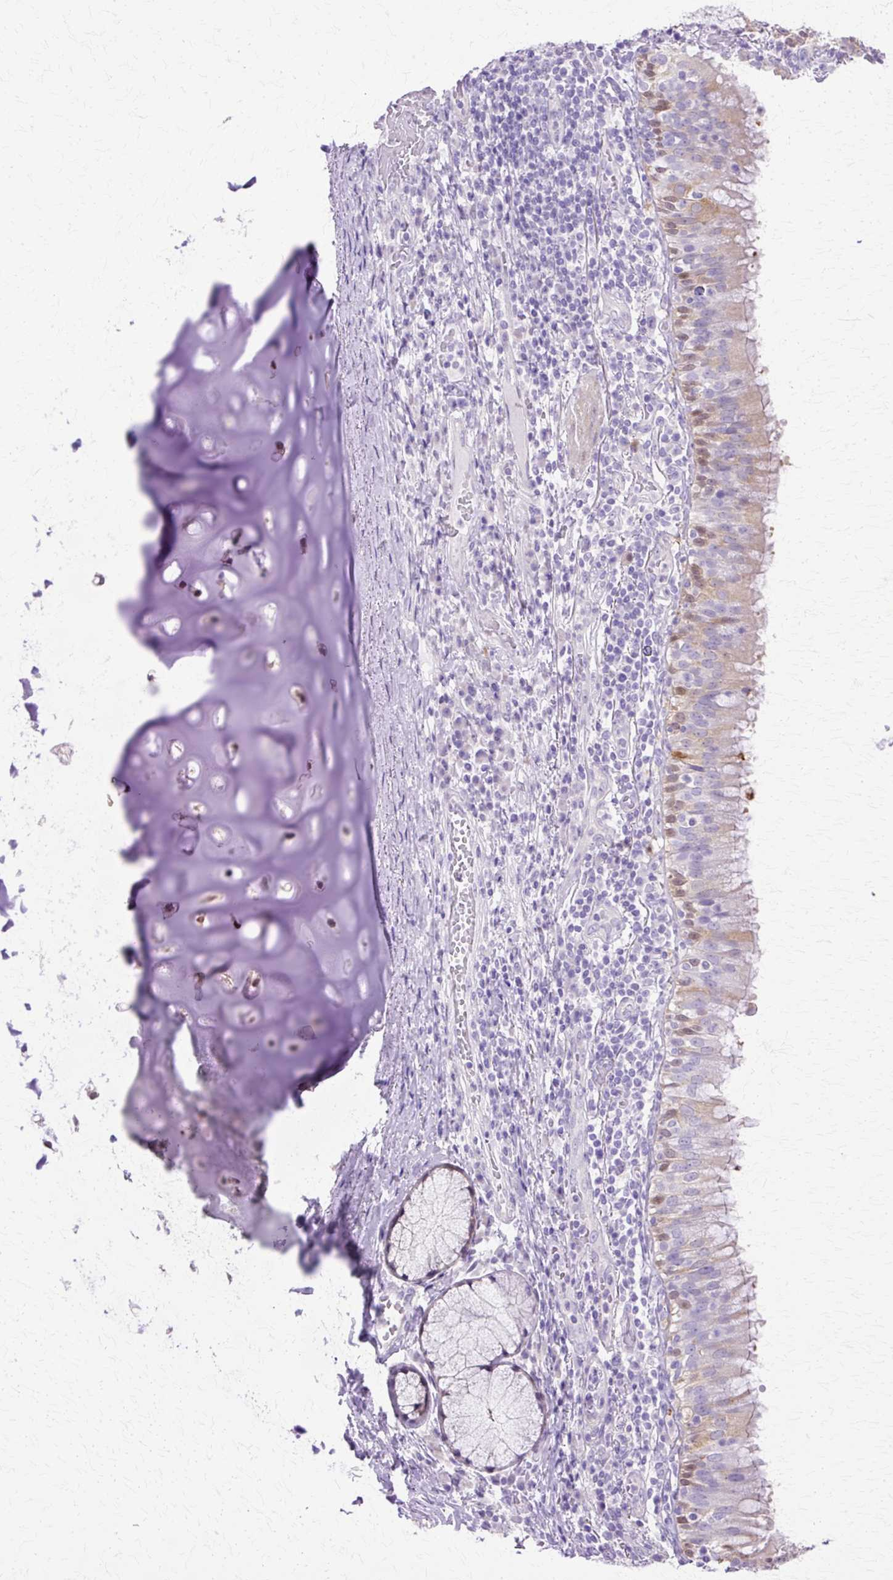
{"staining": {"intensity": "moderate", "quantity": "25%-75%", "location": "cytoplasmic/membranous,nuclear"}, "tissue": "bronchus", "cell_type": "Respiratory epithelial cells", "image_type": "normal", "snomed": [{"axis": "morphology", "description": "Normal tissue, NOS"}, {"axis": "topography", "description": "Cartilage tissue"}, {"axis": "topography", "description": "Bronchus"}], "caption": "Immunohistochemistry (IHC) (DAB) staining of unremarkable human bronchus exhibits moderate cytoplasmic/membranous,nuclear protein staining in about 25%-75% of respiratory epithelial cells. The staining was performed using DAB (3,3'-diaminobenzidine), with brown indicating positive protein expression. Nuclei are stained blue with hematoxylin.", "gene": "HSPA1A", "patient": {"sex": "male", "age": 56}}